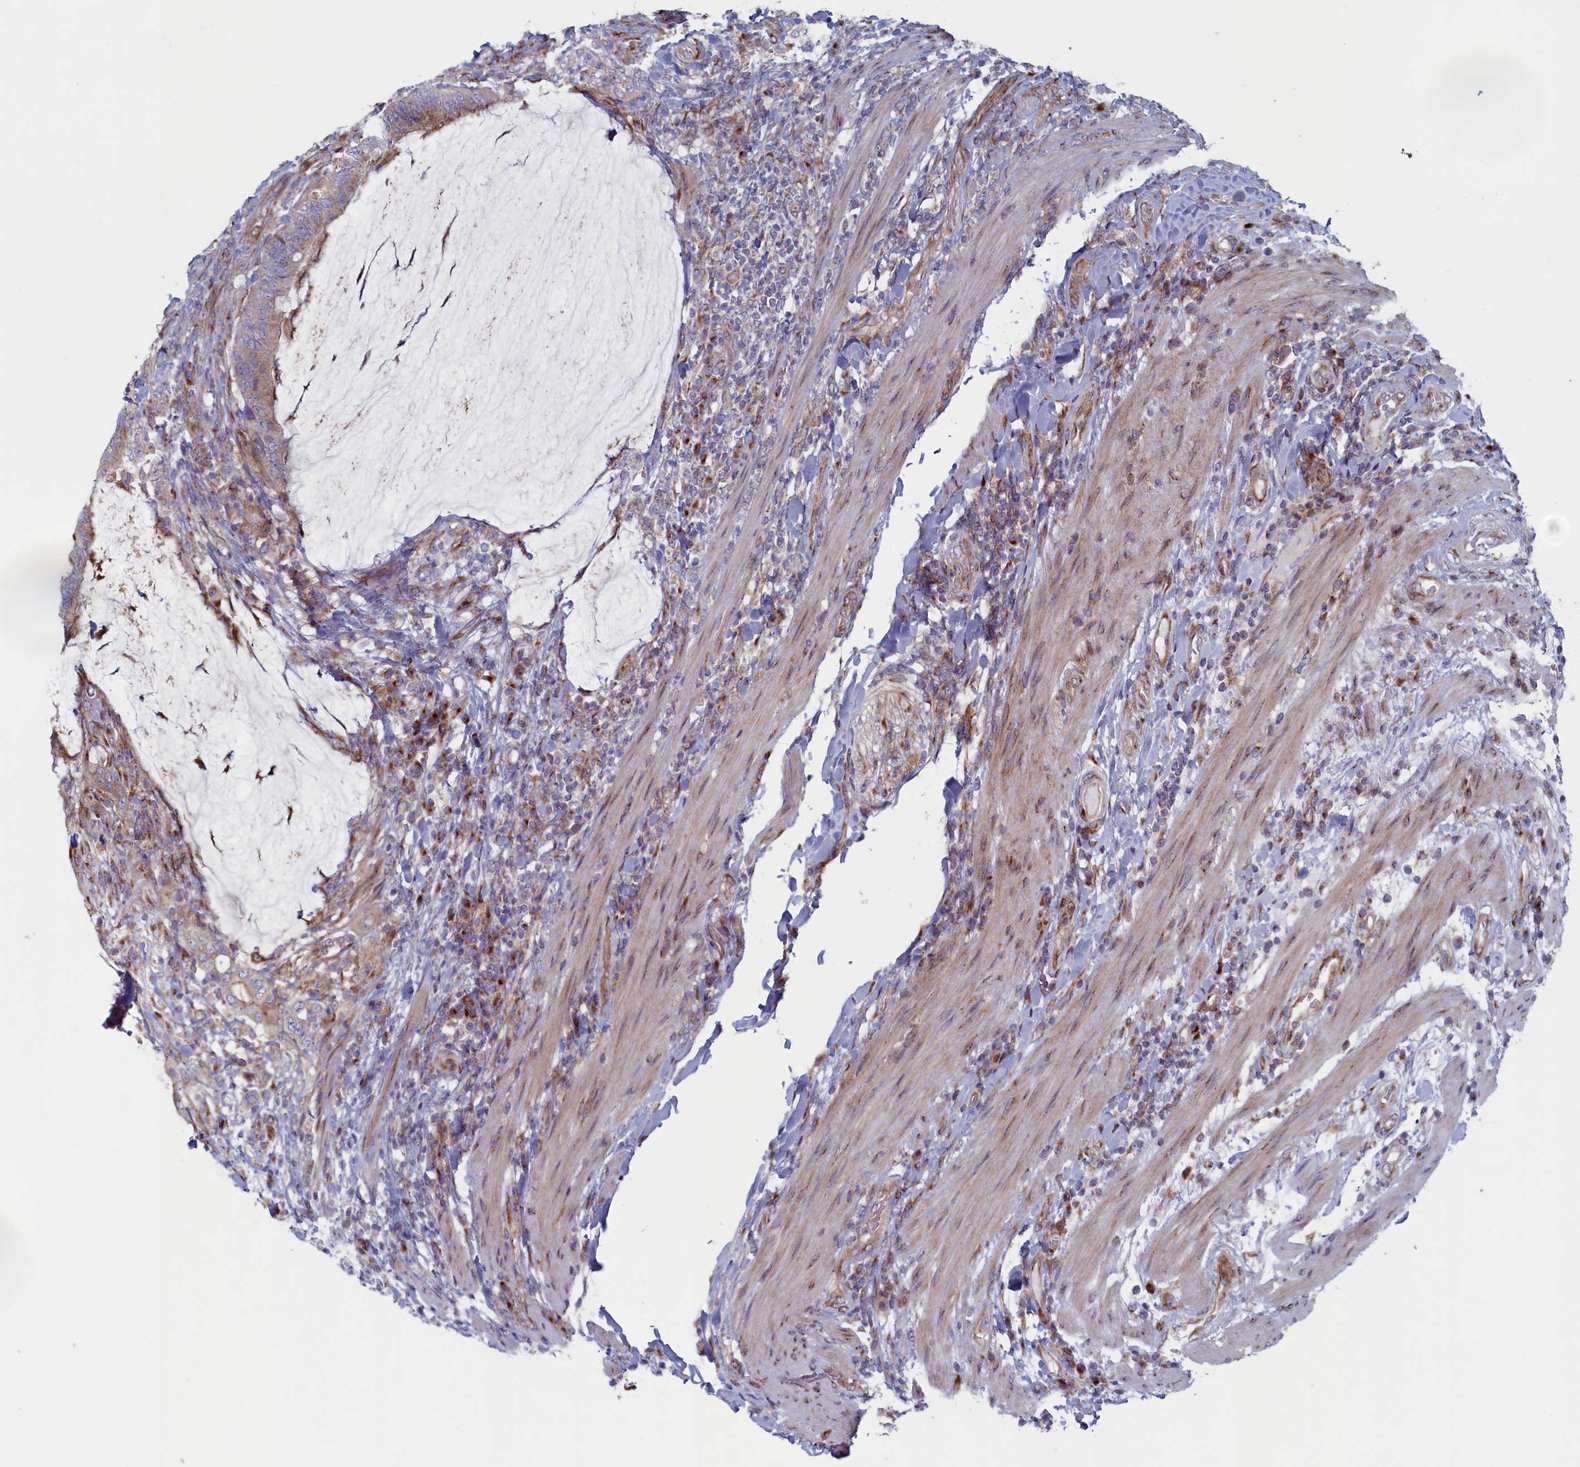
{"staining": {"intensity": "weak", "quantity": "25%-75%", "location": "cytoplasmic/membranous"}, "tissue": "colorectal cancer", "cell_type": "Tumor cells", "image_type": "cancer", "snomed": [{"axis": "morphology", "description": "Adenocarcinoma, NOS"}, {"axis": "topography", "description": "Colon"}], "caption": "This image displays colorectal cancer stained with immunohistochemistry to label a protein in brown. The cytoplasmic/membranous of tumor cells show weak positivity for the protein. Nuclei are counter-stained blue.", "gene": "MTFMT", "patient": {"sex": "female", "age": 66}}